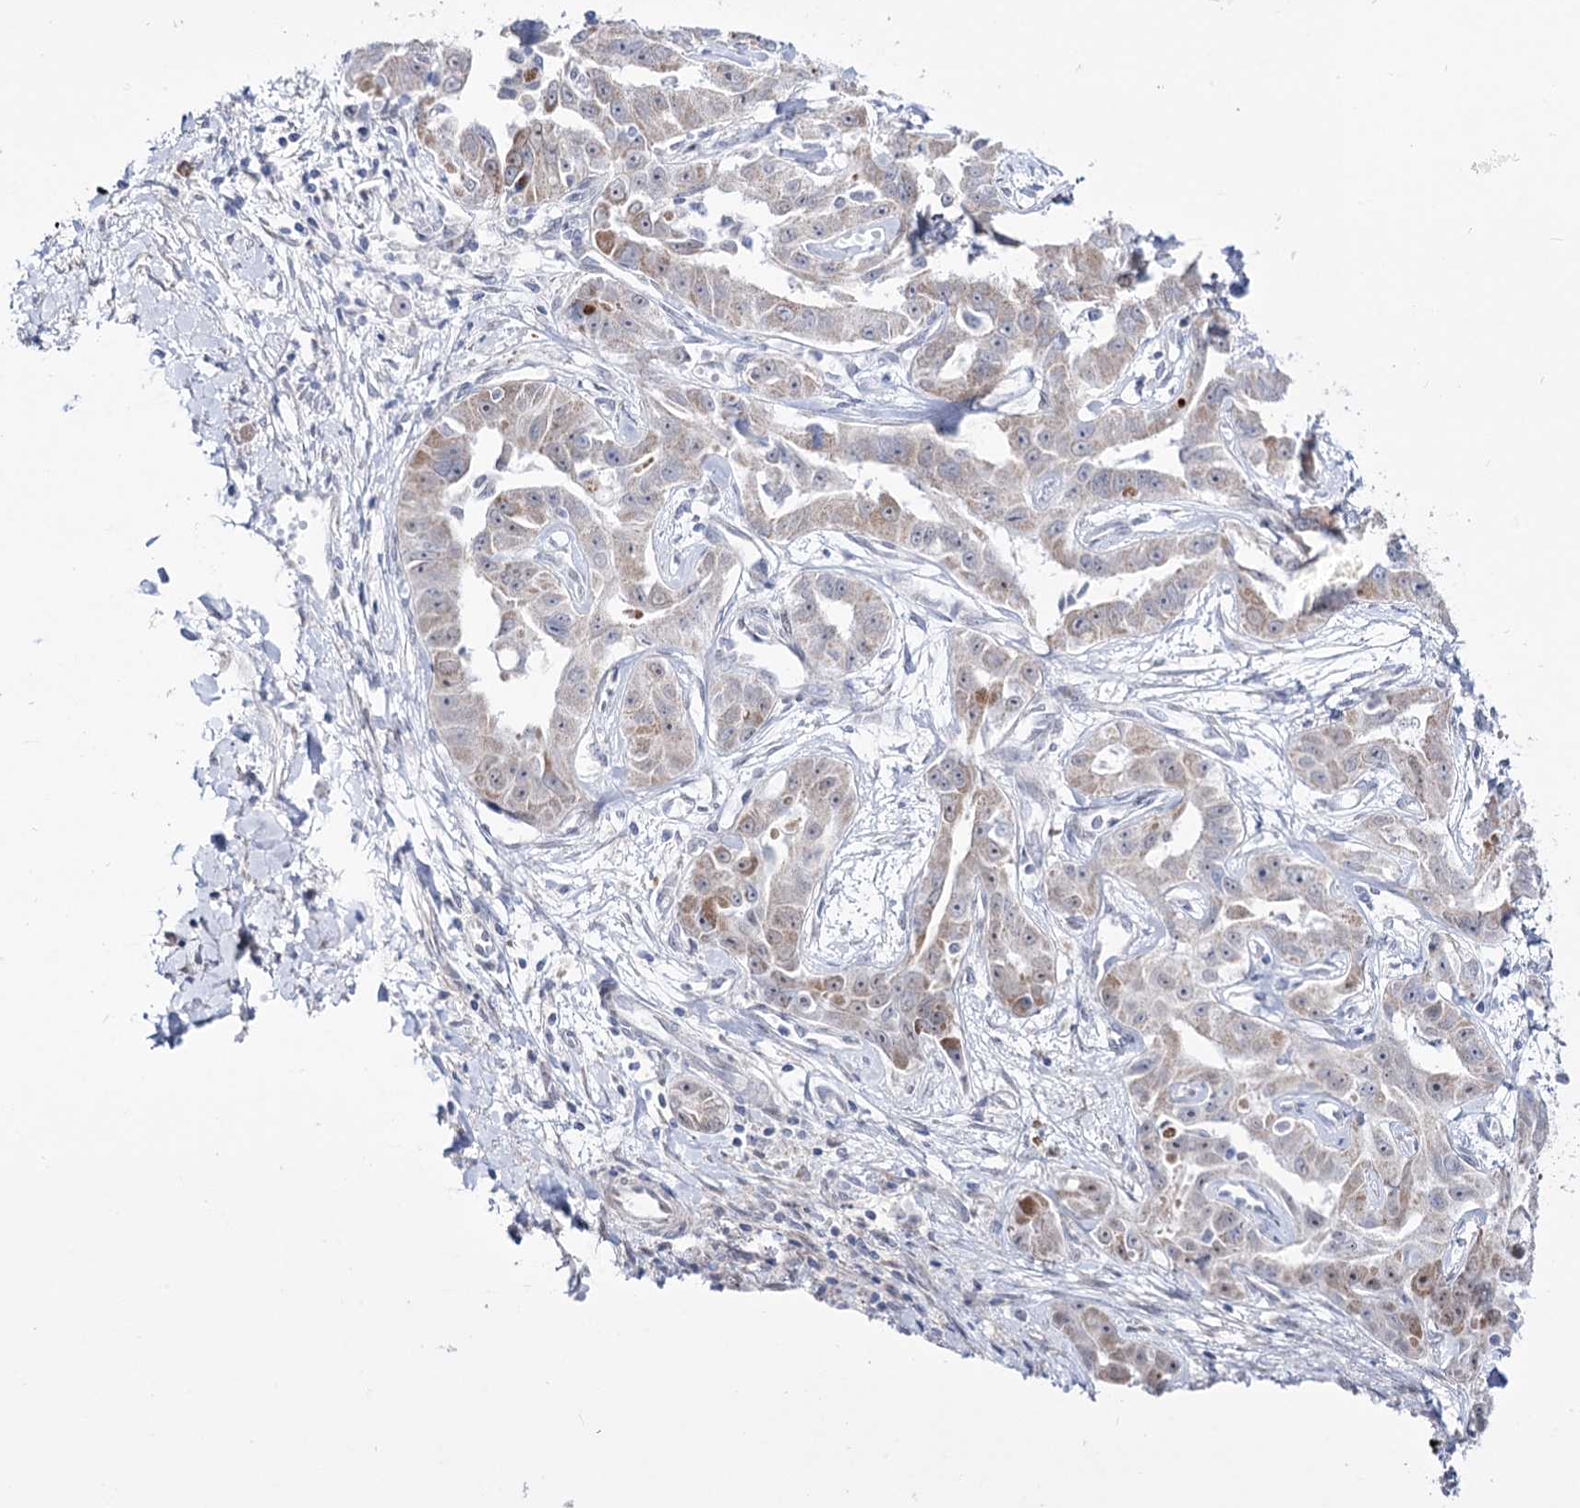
{"staining": {"intensity": "weak", "quantity": "<25%", "location": "cytoplasmic/membranous"}, "tissue": "liver cancer", "cell_type": "Tumor cells", "image_type": "cancer", "snomed": [{"axis": "morphology", "description": "Cholangiocarcinoma"}, {"axis": "topography", "description": "Liver"}], "caption": "The histopathology image exhibits no significant positivity in tumor cells of liver cancer.", "gene": "RBM15B", "patient": {"sex": "male", "age": 59}}